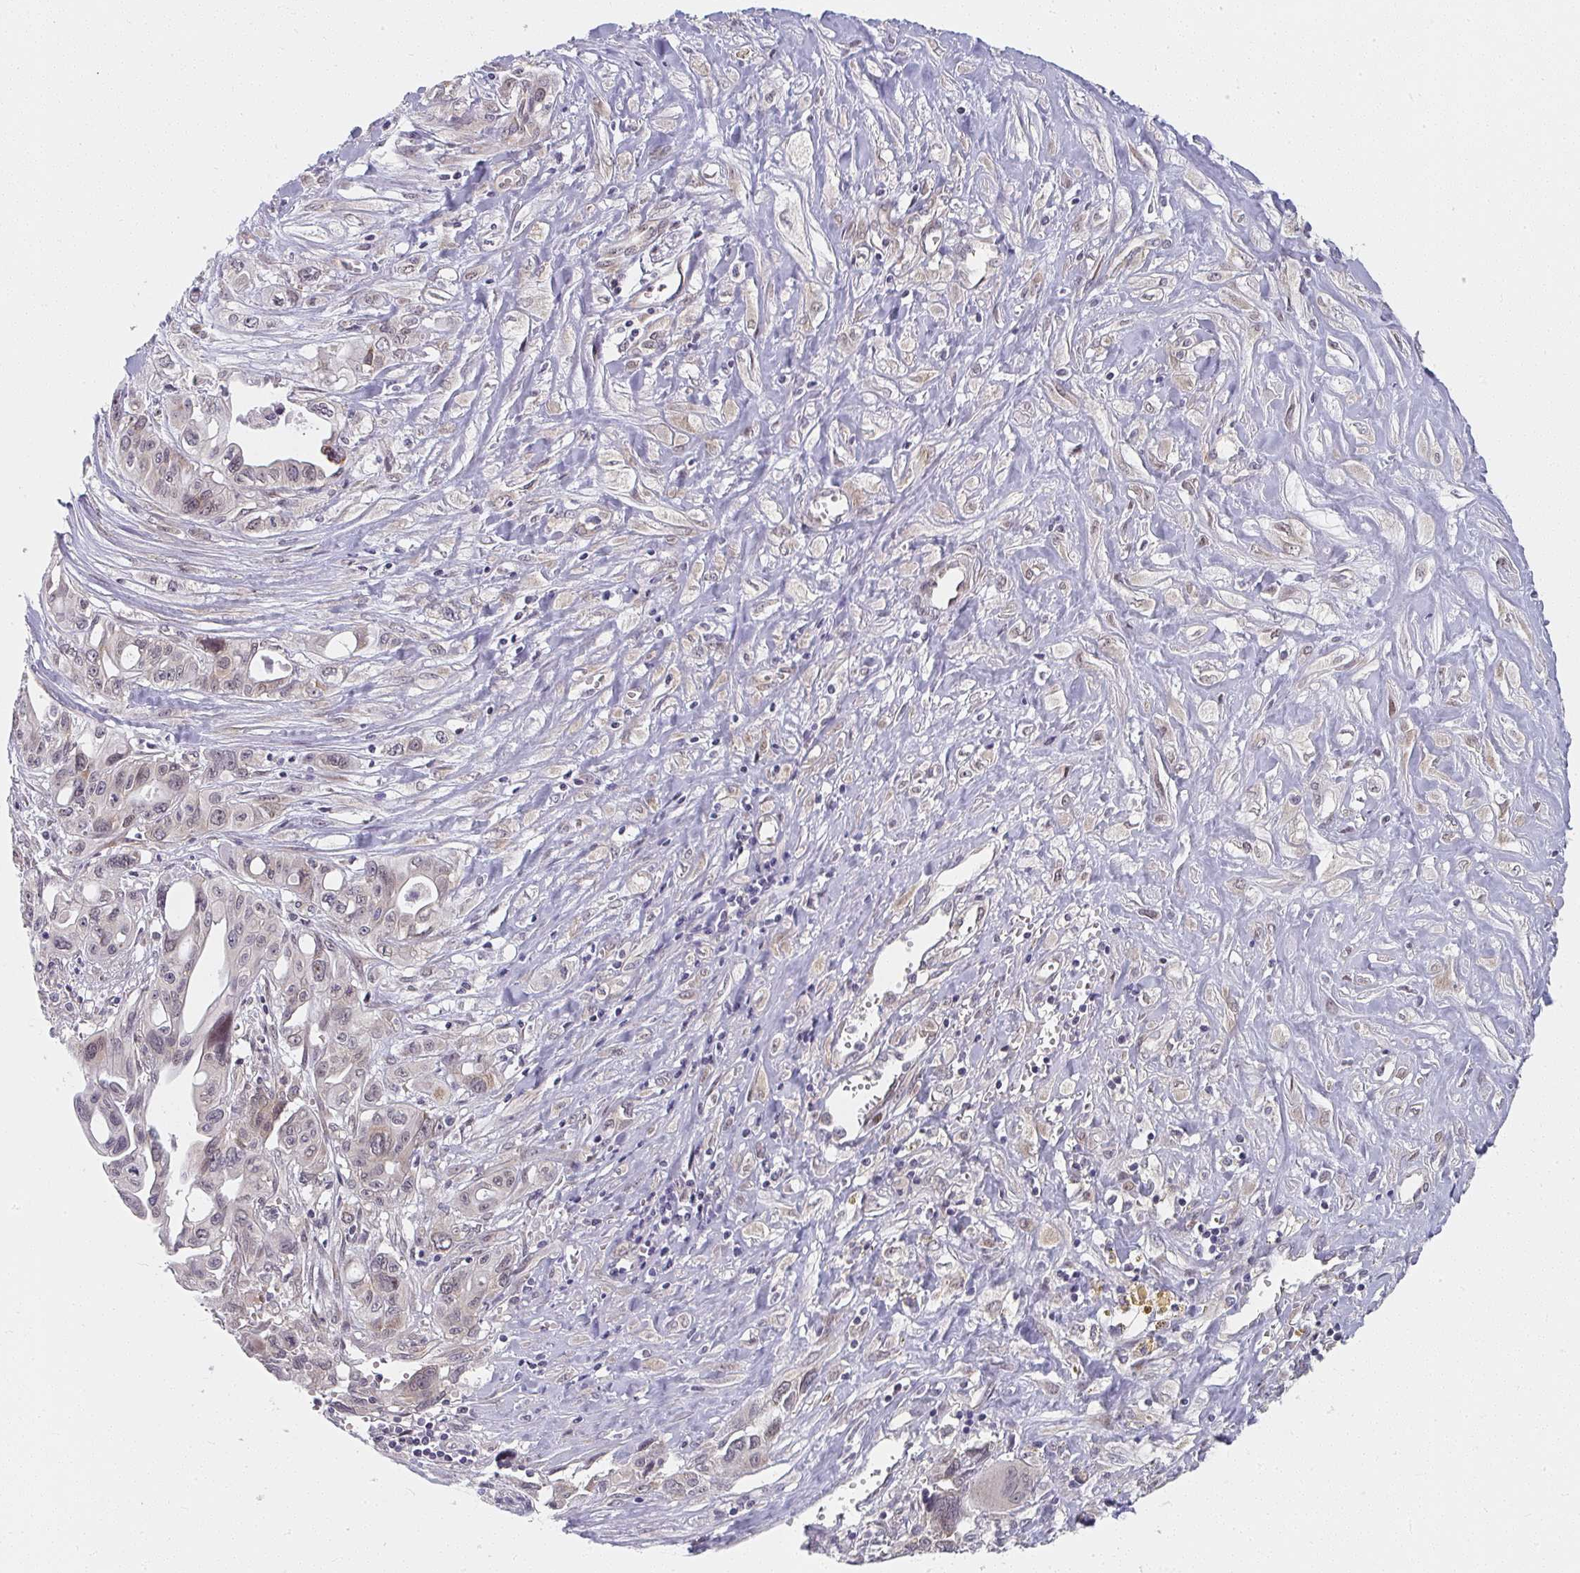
{"staining": {"intensity": "moderate", "quantity": "25%-75%", "location": "nuclear"}, "tissue": "pancreatic cancer", "cell_type": "Tumor cells", "image_type": "cancer", "snomed": [{"axis": "morphology", "description": "Adenocarcinoma, NOS"}, {"axis": "topography", "description": "Pancreas"}], "caption": "Tumor cells display medium levels of moderate nuclear expression in about 25%-75% of cells in pancreatic cancer (adenocarcinoma).", "gene": "SYNCRIP", "patient": {"sex": "female", "age": 47}}